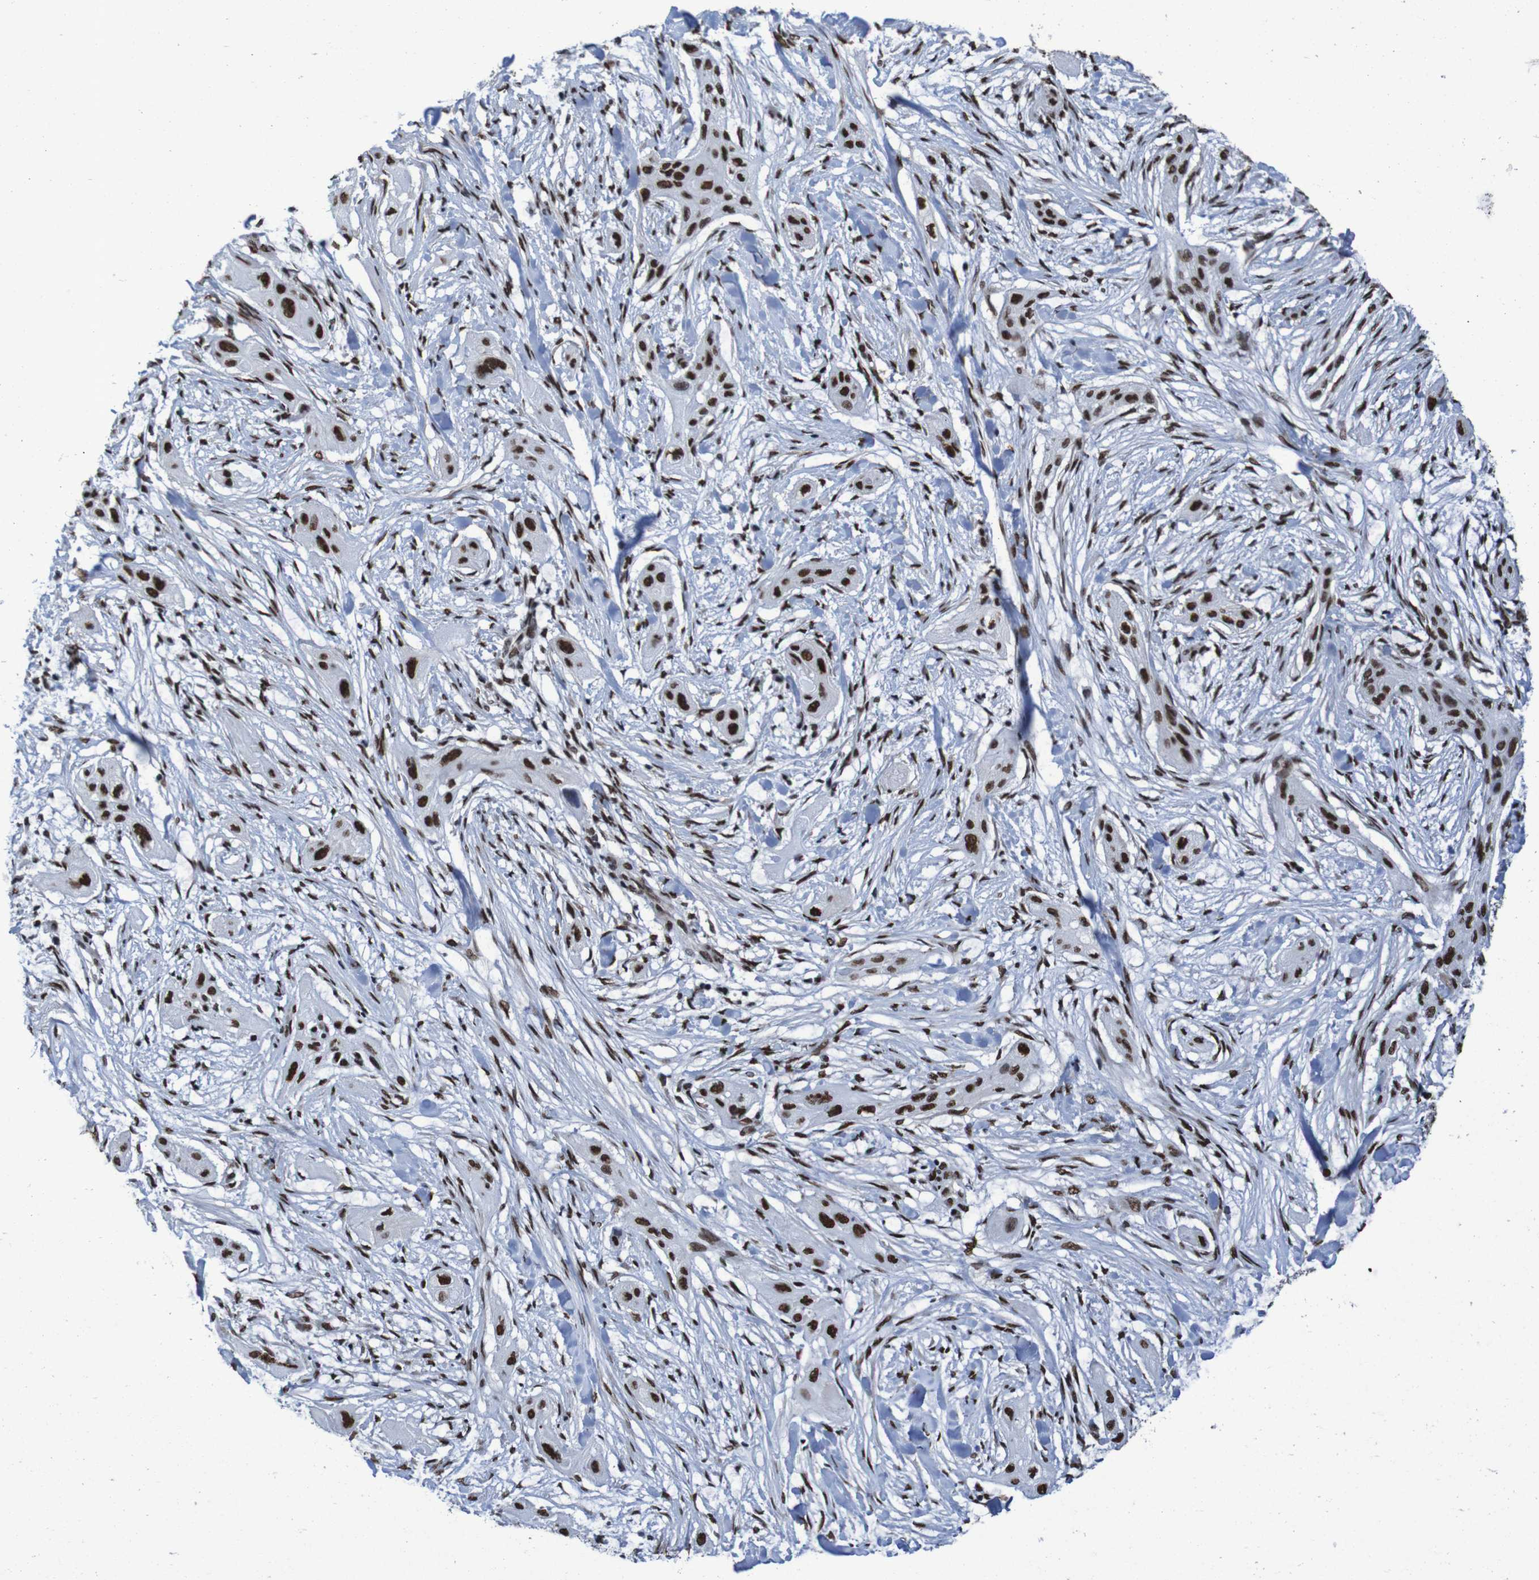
{"staining": {"intensity": "strong", "quantity": ">75%", "location": "nuclear"}, "tissue": "lung cancer", "cell_type": "Tumor cells", "image_type": "cancer", "snomed": [{"axis": "morphology", "description": "Squamous cell carcinoma, NOS"}, {"axis": "topography", "description": "Lung"}], "caption": "Lung cancer tissue displays strong nuclear expression in approximately >75% of tumor cells (brown staining indicates protein expression, while blue staining denotes nuclei).", "gene": "HNRNPR", "patient": {"sex": "female", "age": 47}}